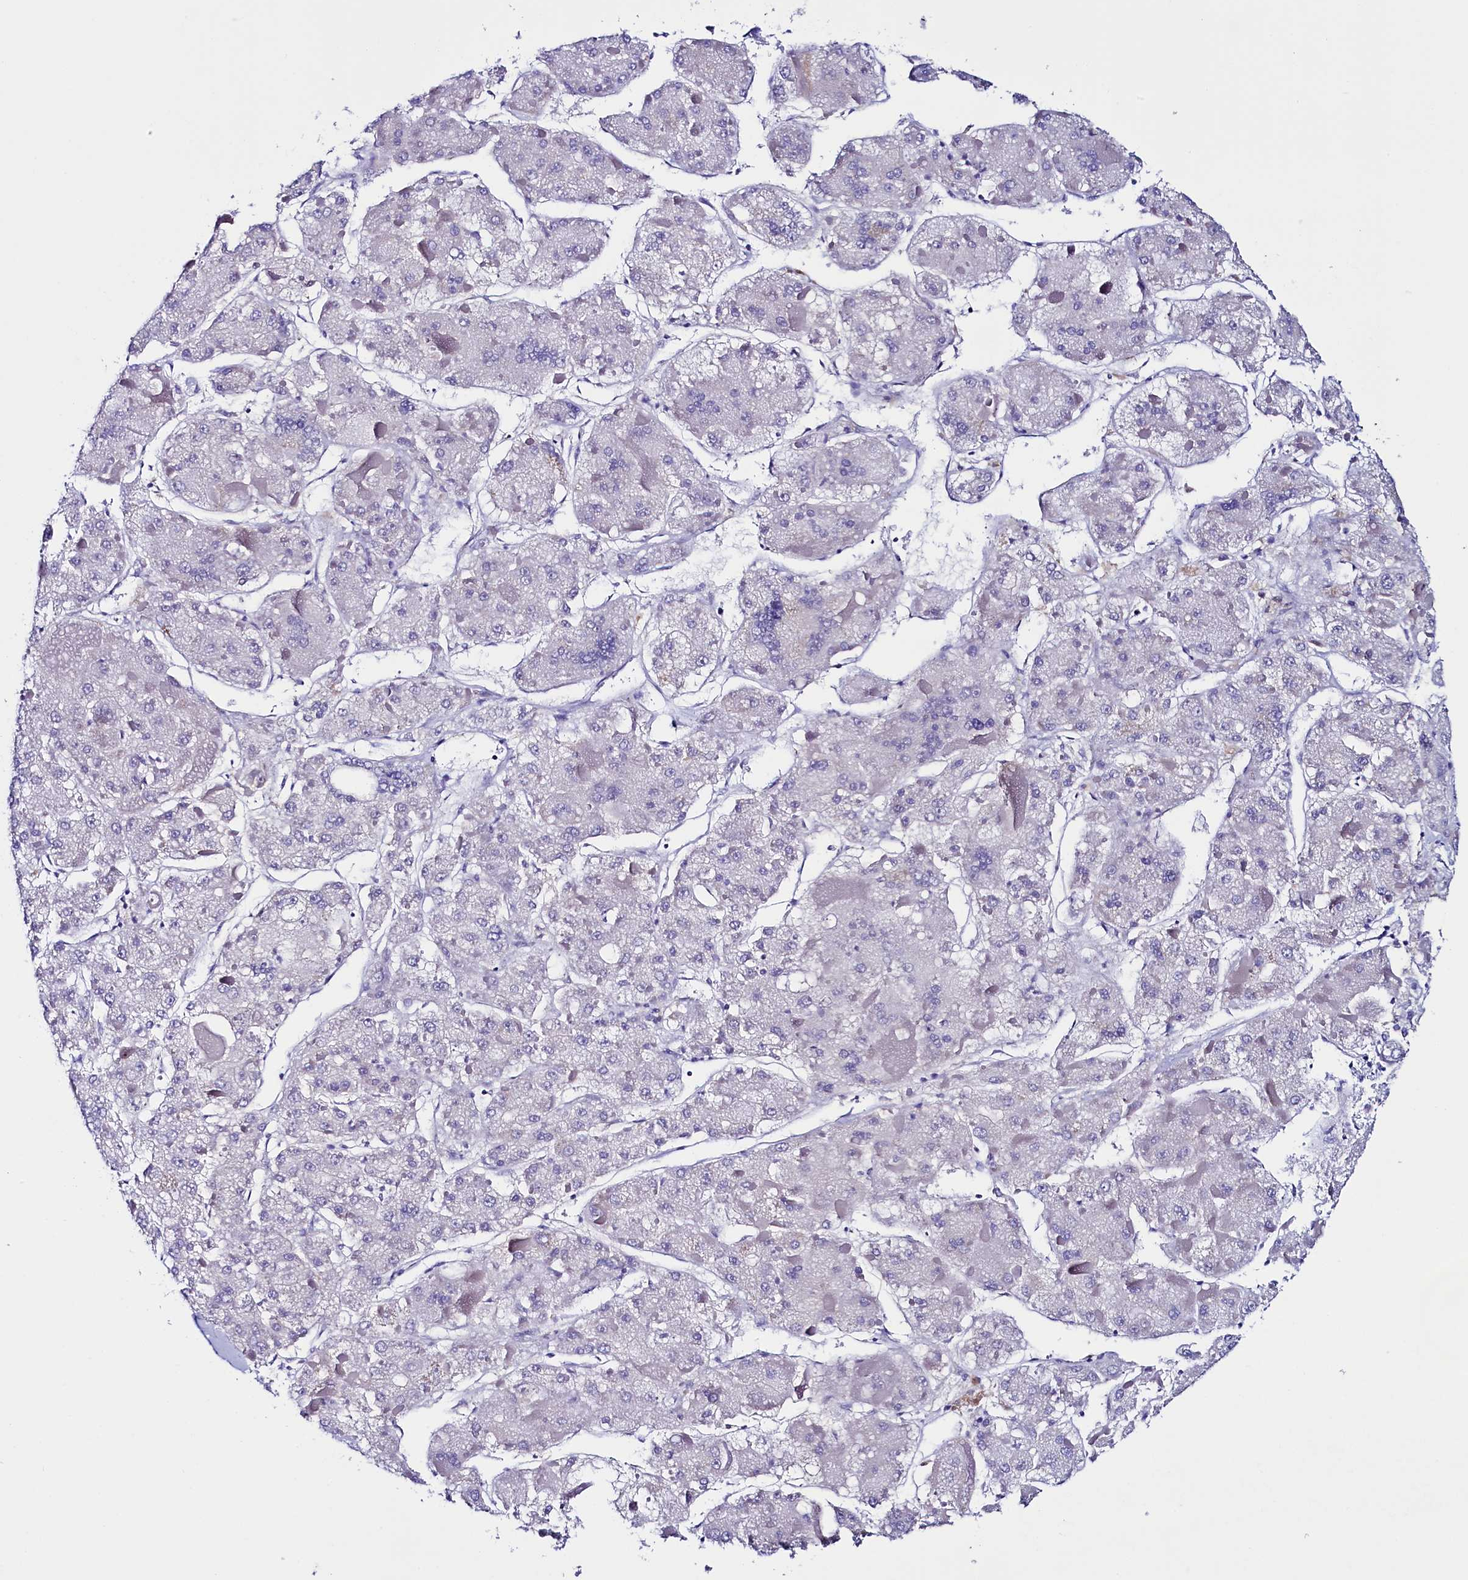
{"staining": {"intensity": "negative", "quantity": "none", "location": "none"}, "tissue": "liver cancer", "cell_type": "Tumor cells", "image_type": "cancer", "snomed": [{"axis": "morphology", "description": "Carcinoma, Hepatocellular, NOS"}, {"axis": "topography", "description": "Liver"}], "caption": "Tumor cells show no significant staining in liver cancer (hepatocellular carcinoma). Nuclei are stained in blue.", "gene": "FLYWCH2", "patient": {"sex": "female", "age": 73}}